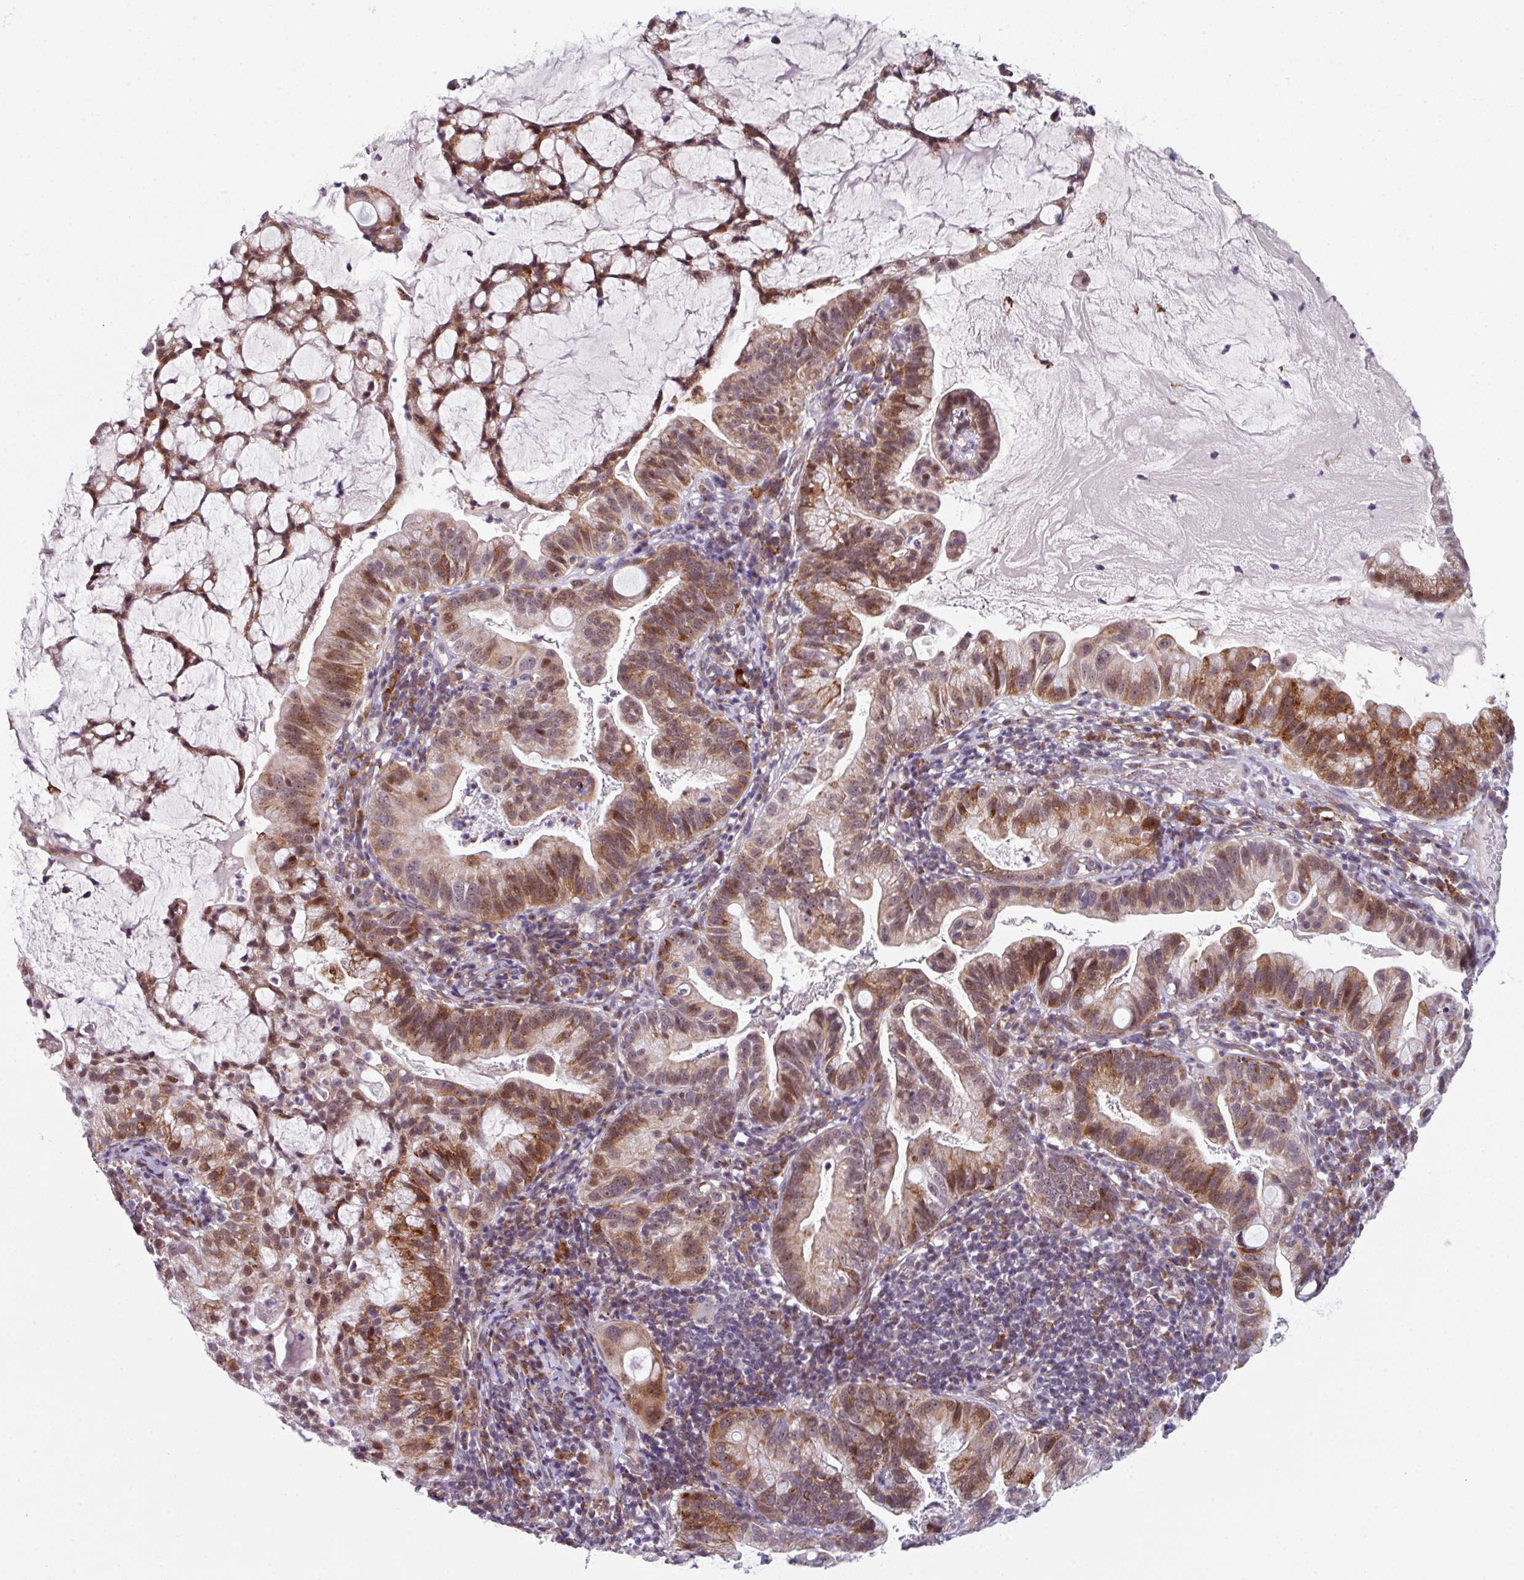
{"staining": {"intensity": "moderate", "quantity": ">75%", "location": "cytoplasmic/membranous,nuclear"}, "tissue": "cervical cancer", "cell_type": "Tumor cells", "image_type": "cancer", "snomed": [{"axis": "morphology", "description": "Adenocarcinoma, NOS"}, {"axis": "topography", "description": "Cervix"}], "caption": "Cervical cancer was stained to show a protein in brown. There is medium levels of moderate cytoplasmic/membranous and nuclear staining in approximately >75% of tumor cells.", "gene": "BMS1", "patient": {"sex": "female", "age": 41}}